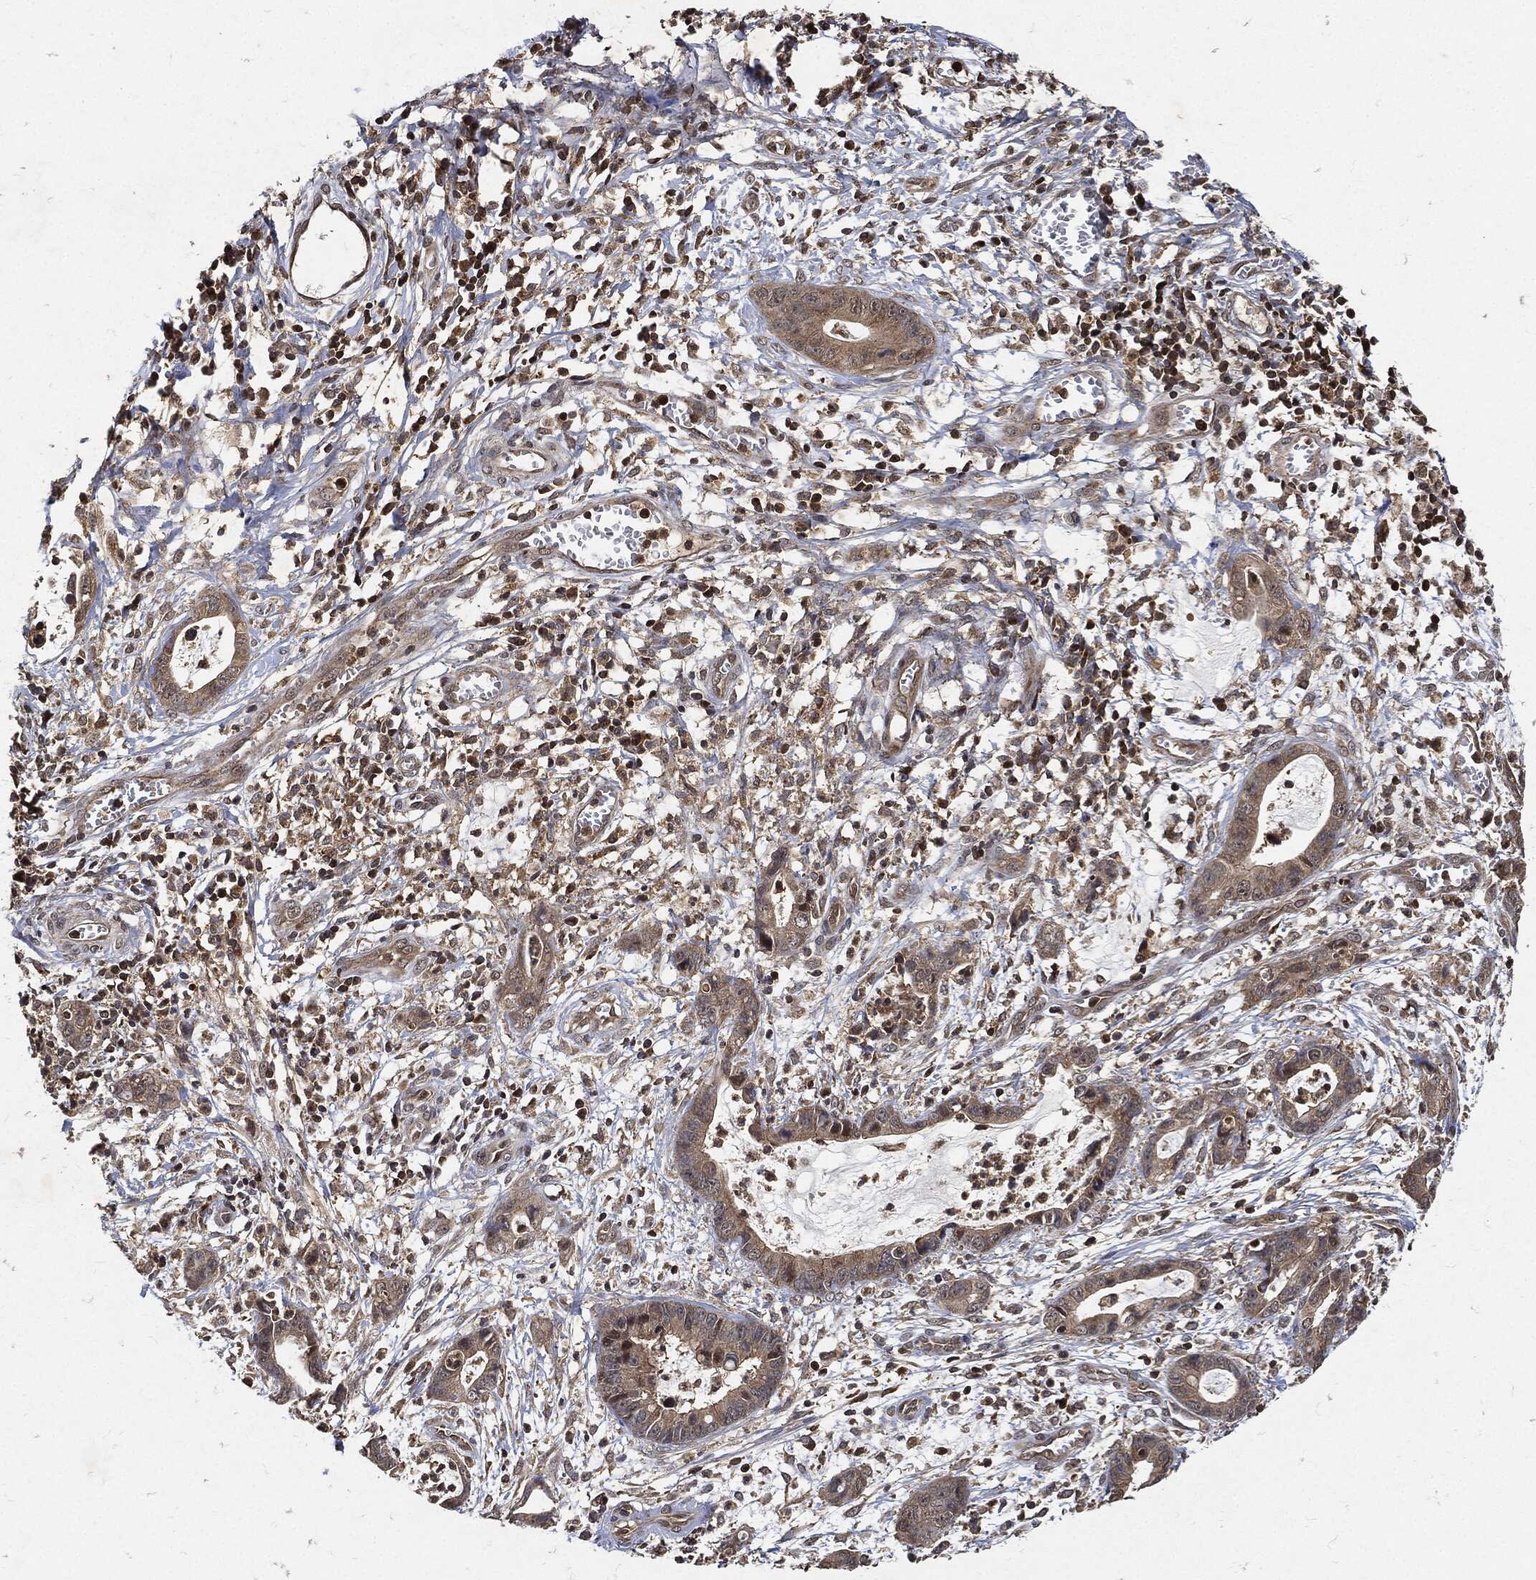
{"staining": {"intensity": "weak", "quantity": ">75%", "location": "cytoplasmic/membranous"}, "tissue": "cervical cancer", "cell_type": "Tumor cells", "image_type": "cancer", "snomed": [{"axis": "morphology", "description": "Adenocarcinoma, NOS"}, {"axis": "topography", "description": "Cervix"}], "caption": "Tumor cells show weak cytoplasmic/membranous positivity in about >75% of cells in cervical cancer. The protein is shown in brown color, while the nuclei are stained blue.", "gene": "ZNF226", "patient": {"sex": "female", "age": 44}}